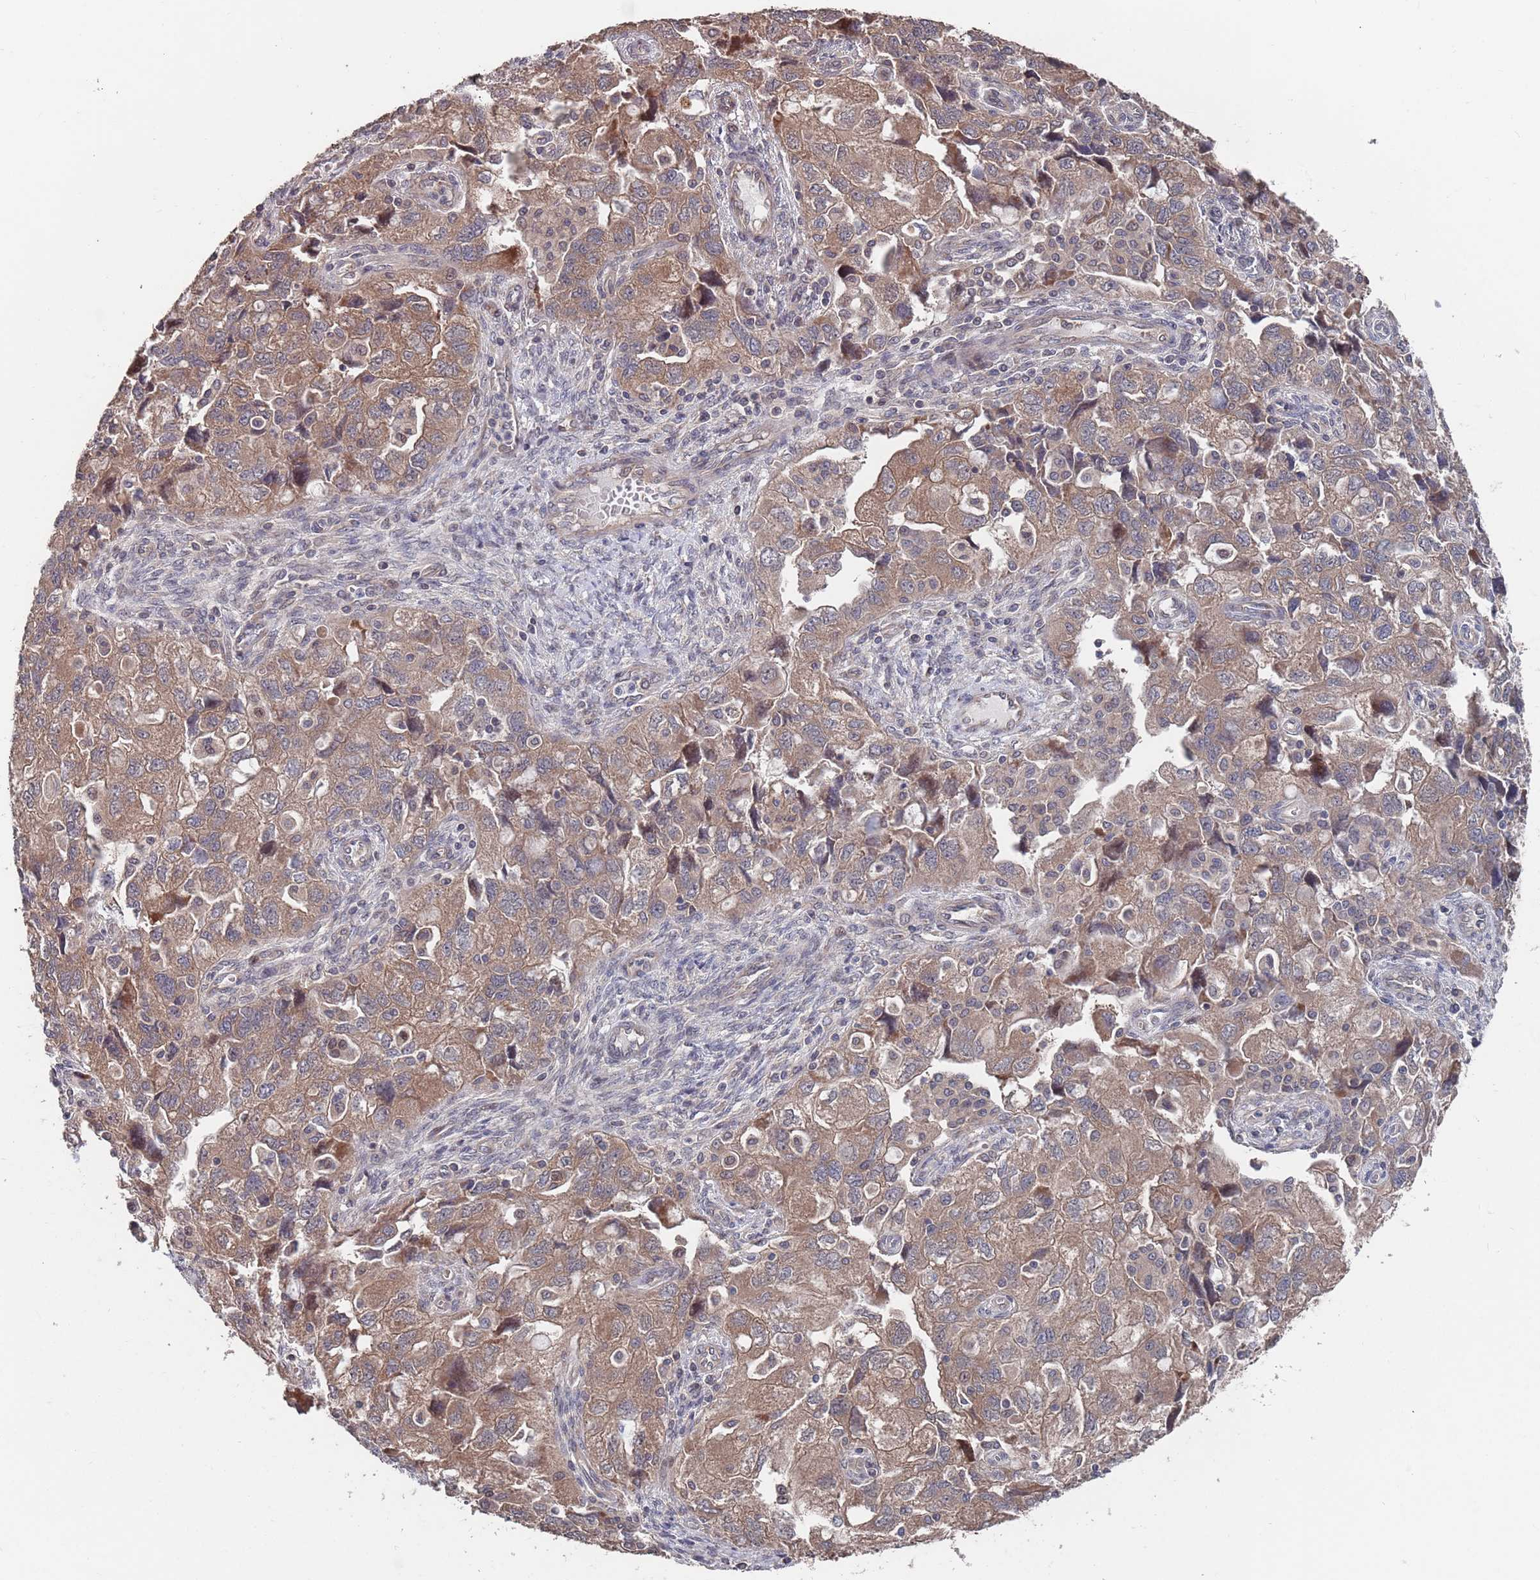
{"staining": {"intensity": "moderate", "quantity": ">75%", "location": "cytoplasmic/membranous"}, "tissue": "ovarian cancer", "cell_type": "Tumor cells", "image_type": "cancer", "snomed": [{"axis": "morphology", "description": "Carcinoma, NOS"}, {"axis": "morphology", "description": "Cystadenocarcinoma, serous, NOS"}, {"axis": "topography", "description": "Ovary"}], "caption": "Moderate cytoplasmic/membranous expression is present in about >75% of tumor cells in ovarian cancer. Ihc stains the protein in brown and the nuclei are stained blue.", "gene": "UNC45A", "patient": {"sex": "female", "age": 69}}